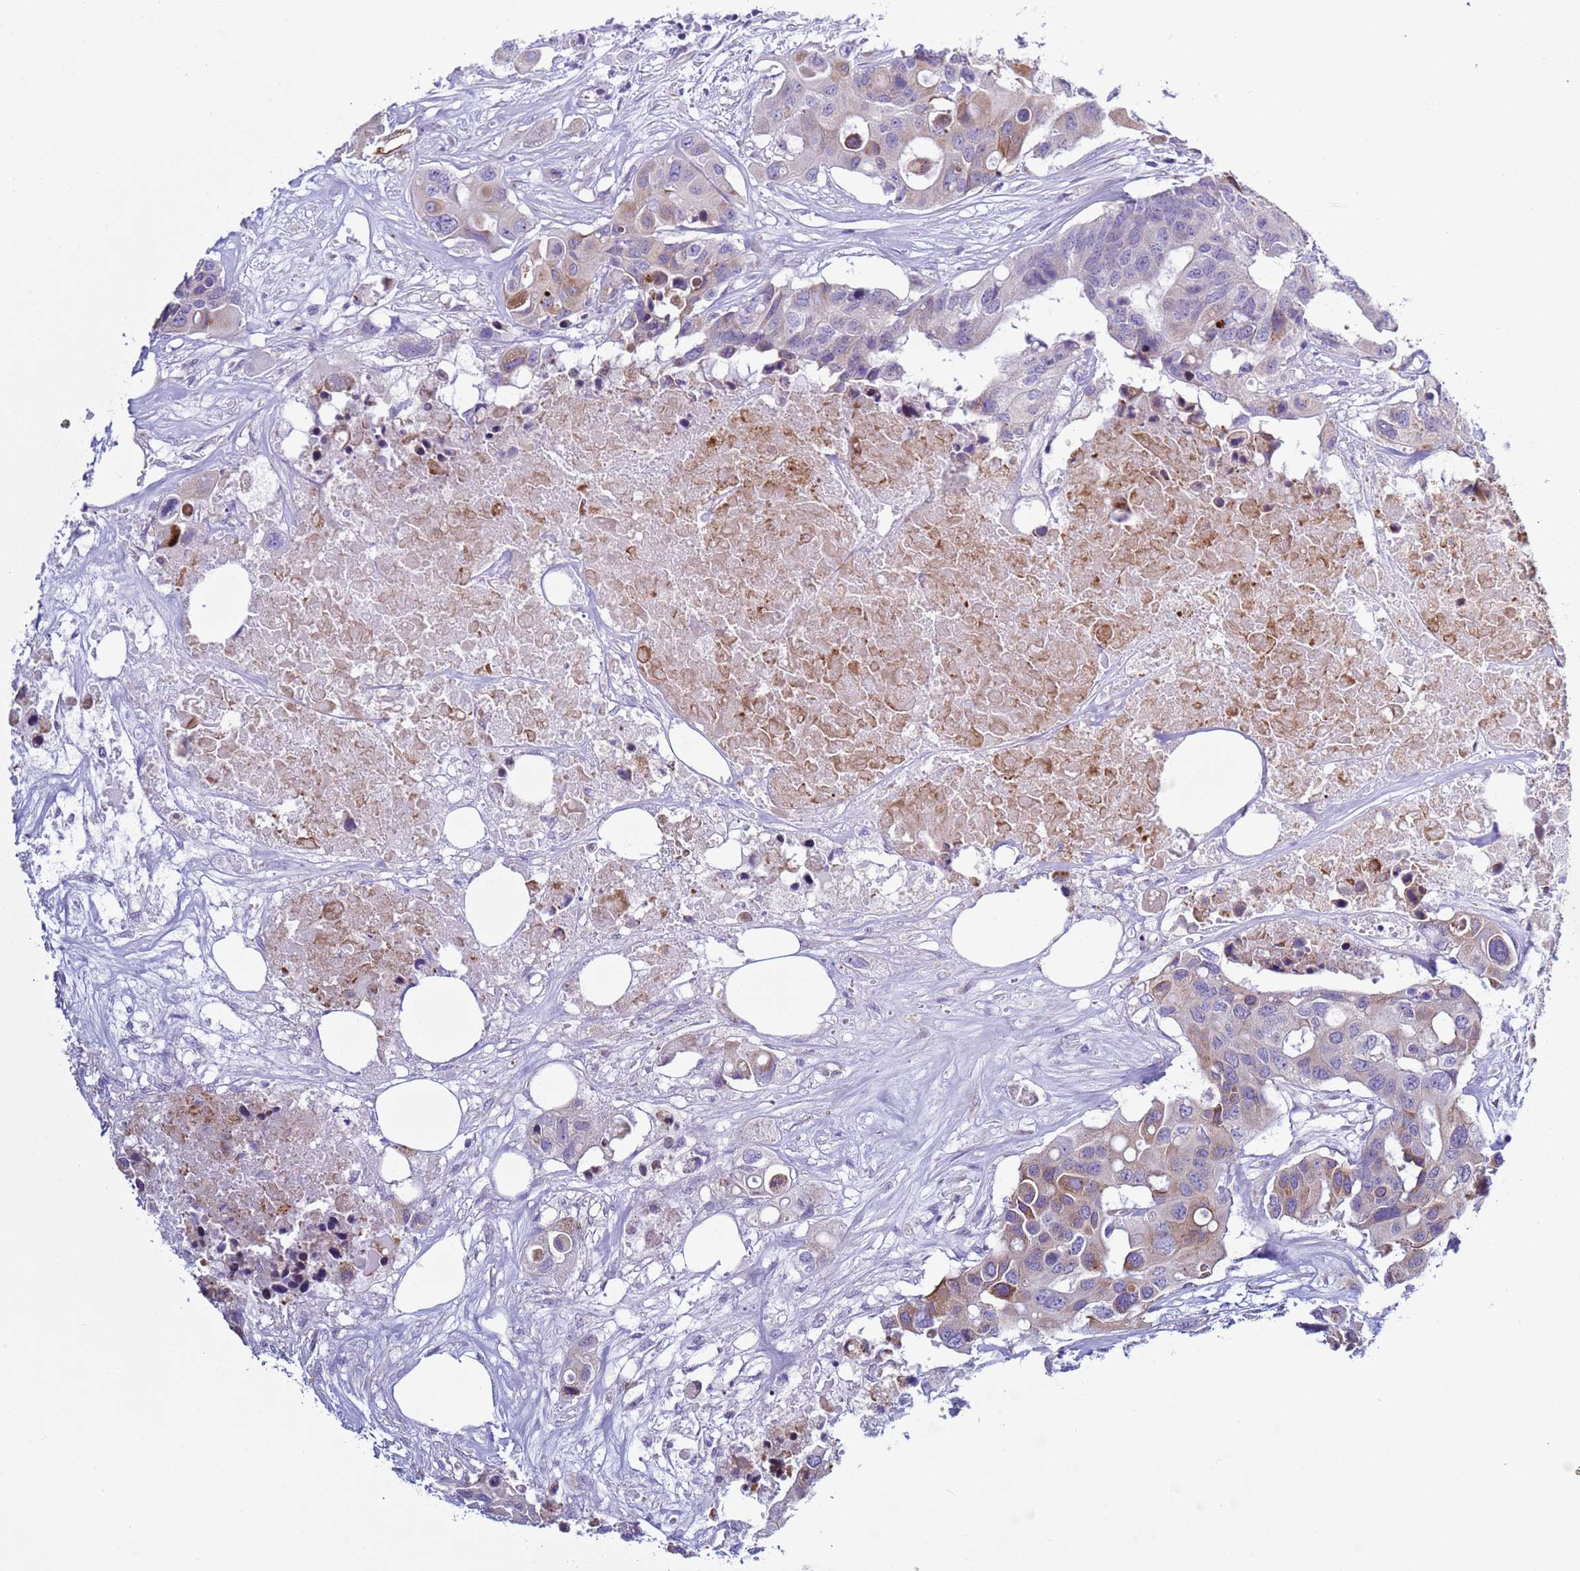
{"staining": {"intensity": "moderate", "quantity": "<25%", "location": "cytoplasmic/membranous"}, "tissue": "colorectal cancer", "cell_type": "Tumor cells", "image_type": "cancer", "snomed": [{"axis": "morphology", "description": "Adenocarcinoma, NOS"}, {"axis": "topography", "description": "Colon"}], "caption": "Tumor cells demonstrate low levels of moderate cytoplasmic/membranous positivity in approximately <25% of cells in human colorectal adenocarcinoma.", "gene": "ABHD17B", "patient": {"sex": "male", "age": 77}}